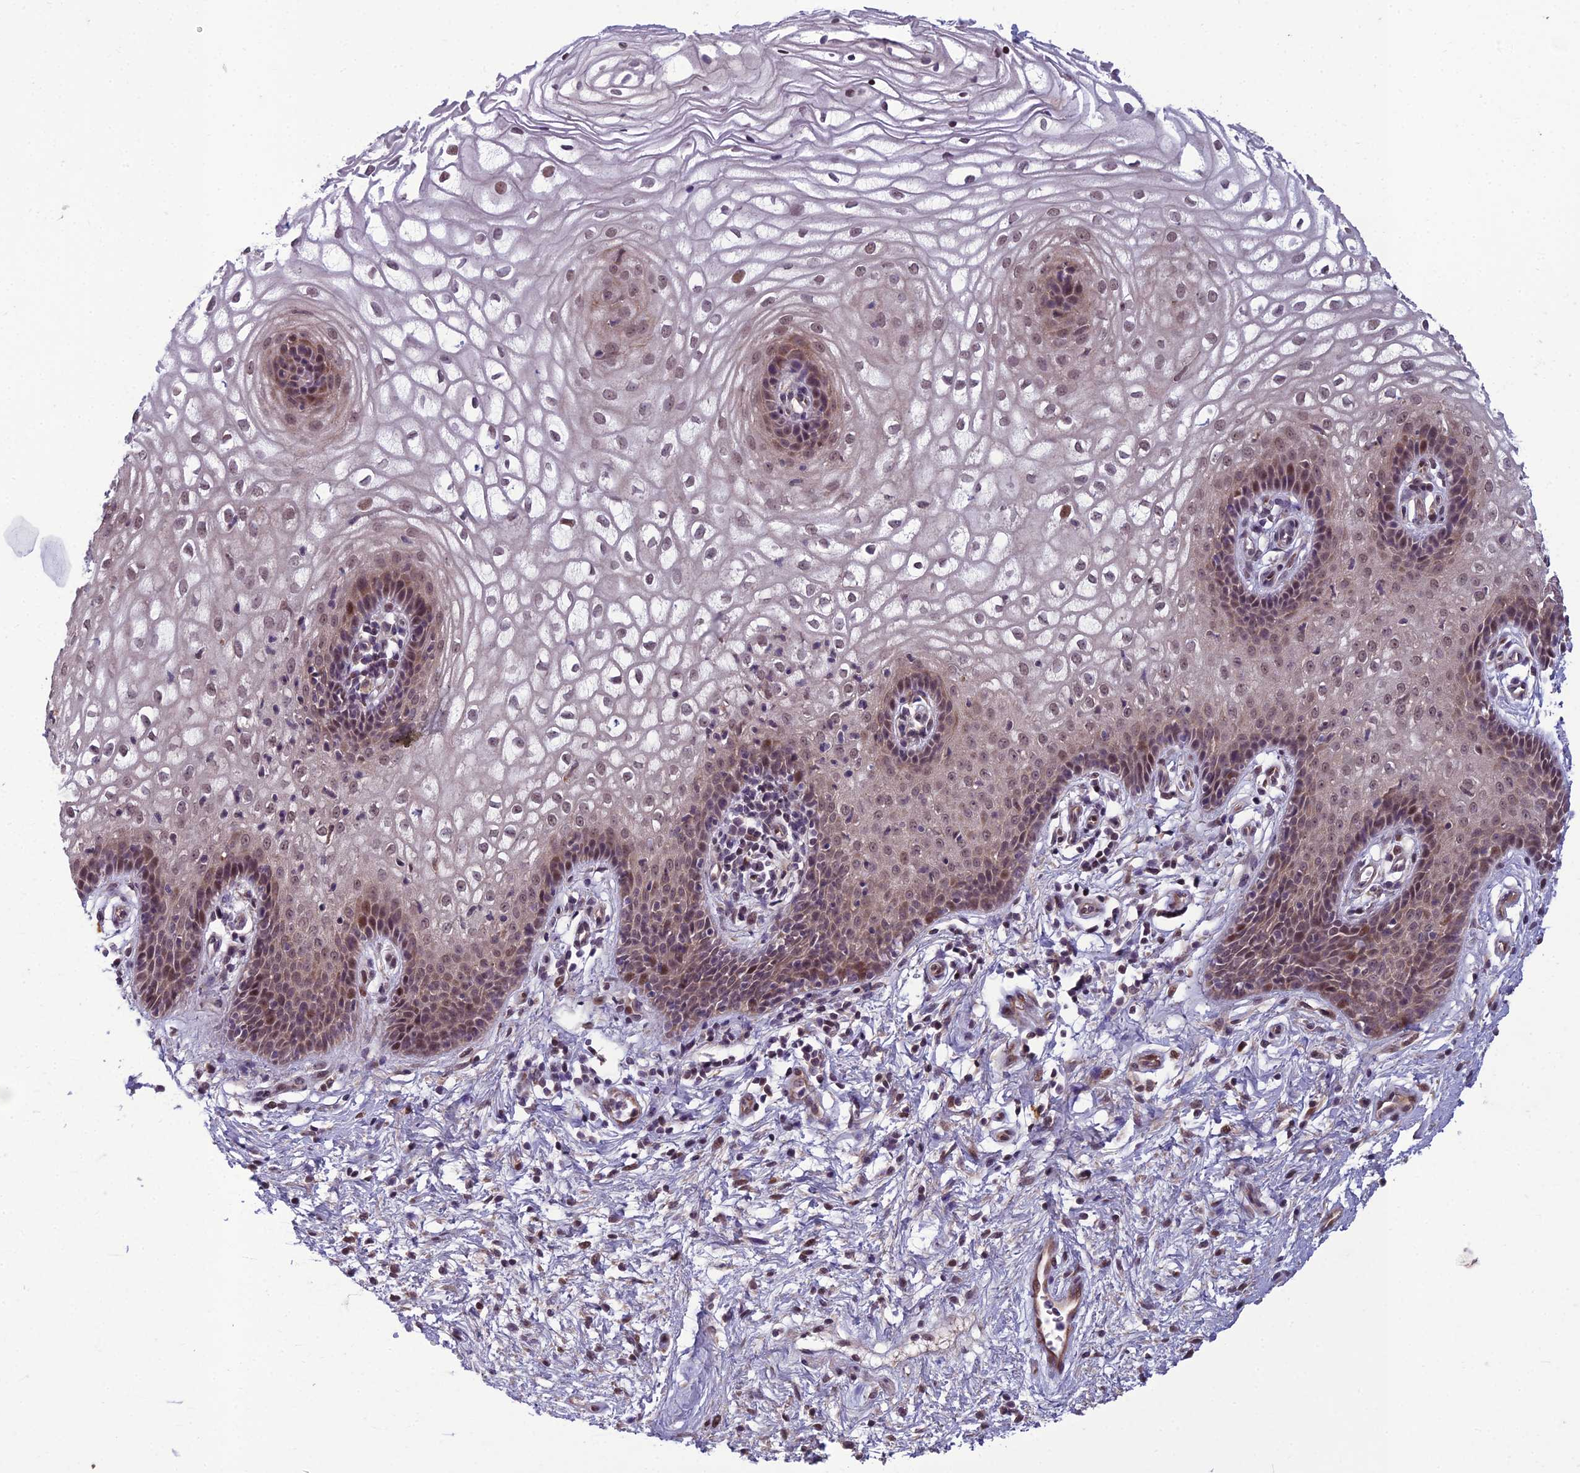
{"staining": {"intensity": "moderate", "quantity": "25%-75%", "location": "nuclear"}, "tissue": "vagina", "cell_type": "Squamous epithelial cells", "image_type": "normal", "snomed": [{"axis": "morphology", "description": "Normal tissue, NOS"}, {"axis": "topography", "description": "Vagina"}], "caption": "IHC staining of unremarkable vagina, which exhibits medium levels of moderate nuclear positivity in approximately 25%-75% of squamous epithelial cells indicating moderate nuclear protein expression. The staining was performed using DAB (brown) for protein detection and nuclei were counterstained in hematoxylin (blue).", "gene": "FBRS", "patient": {"sex": "female", "age": 34}}